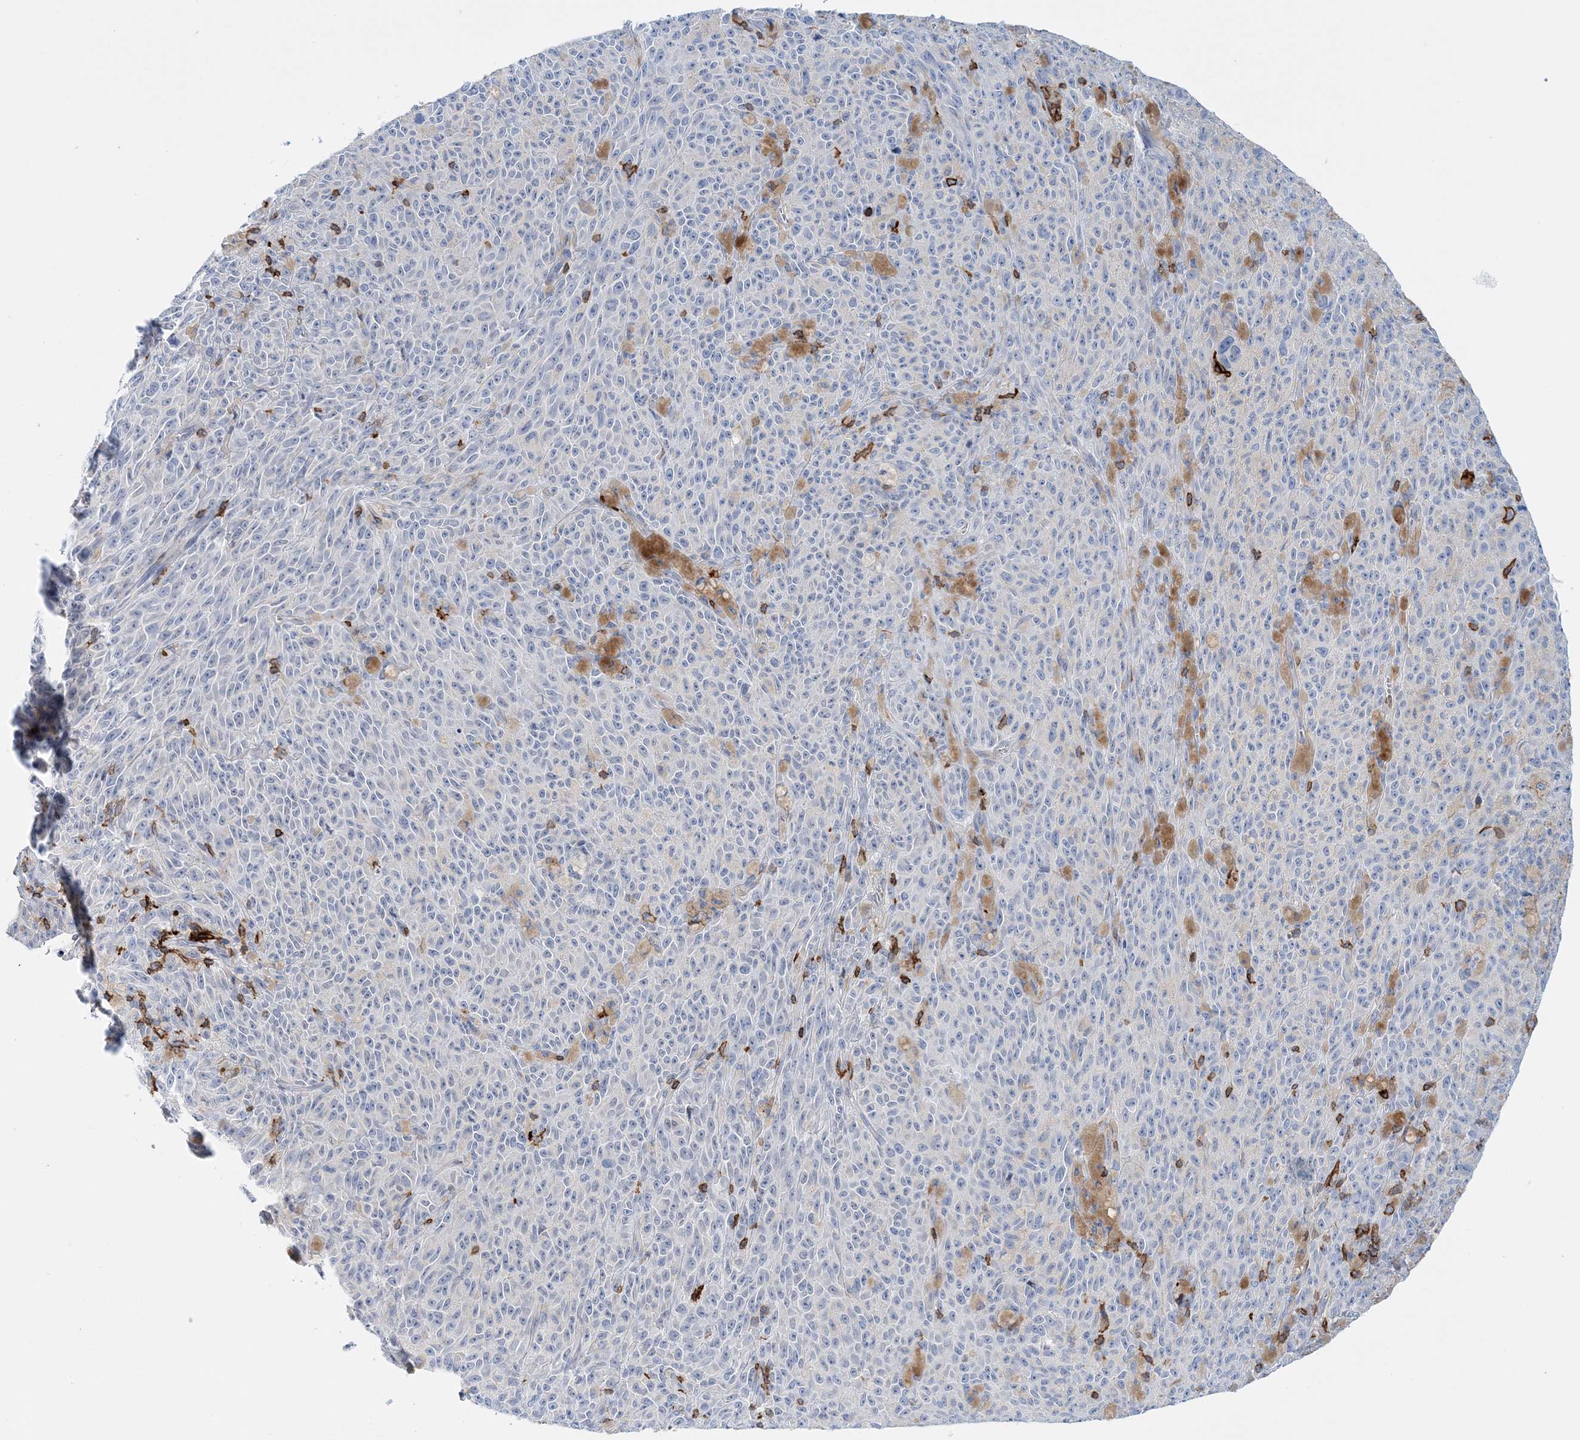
{"staining": {"intensity": "negative", "quantity": "none", "location": "none"}, "tissue": "melanoma", "cell_type": "Tumor cells", "image_type": "cancer", "snomed": [{"axis": "morphology", "description": "Malignant melanoma, NOS"}, {"axis": "topography", "description": "Skin"}], "caption": "High power microscopy micrograph of an immunohistochemistry (IHC) micrograph of malignant melanoma, revealing no significant staining in tumor cells.", "gene": "PRMT9", "patient": {"sex": "female", "age": 82}}